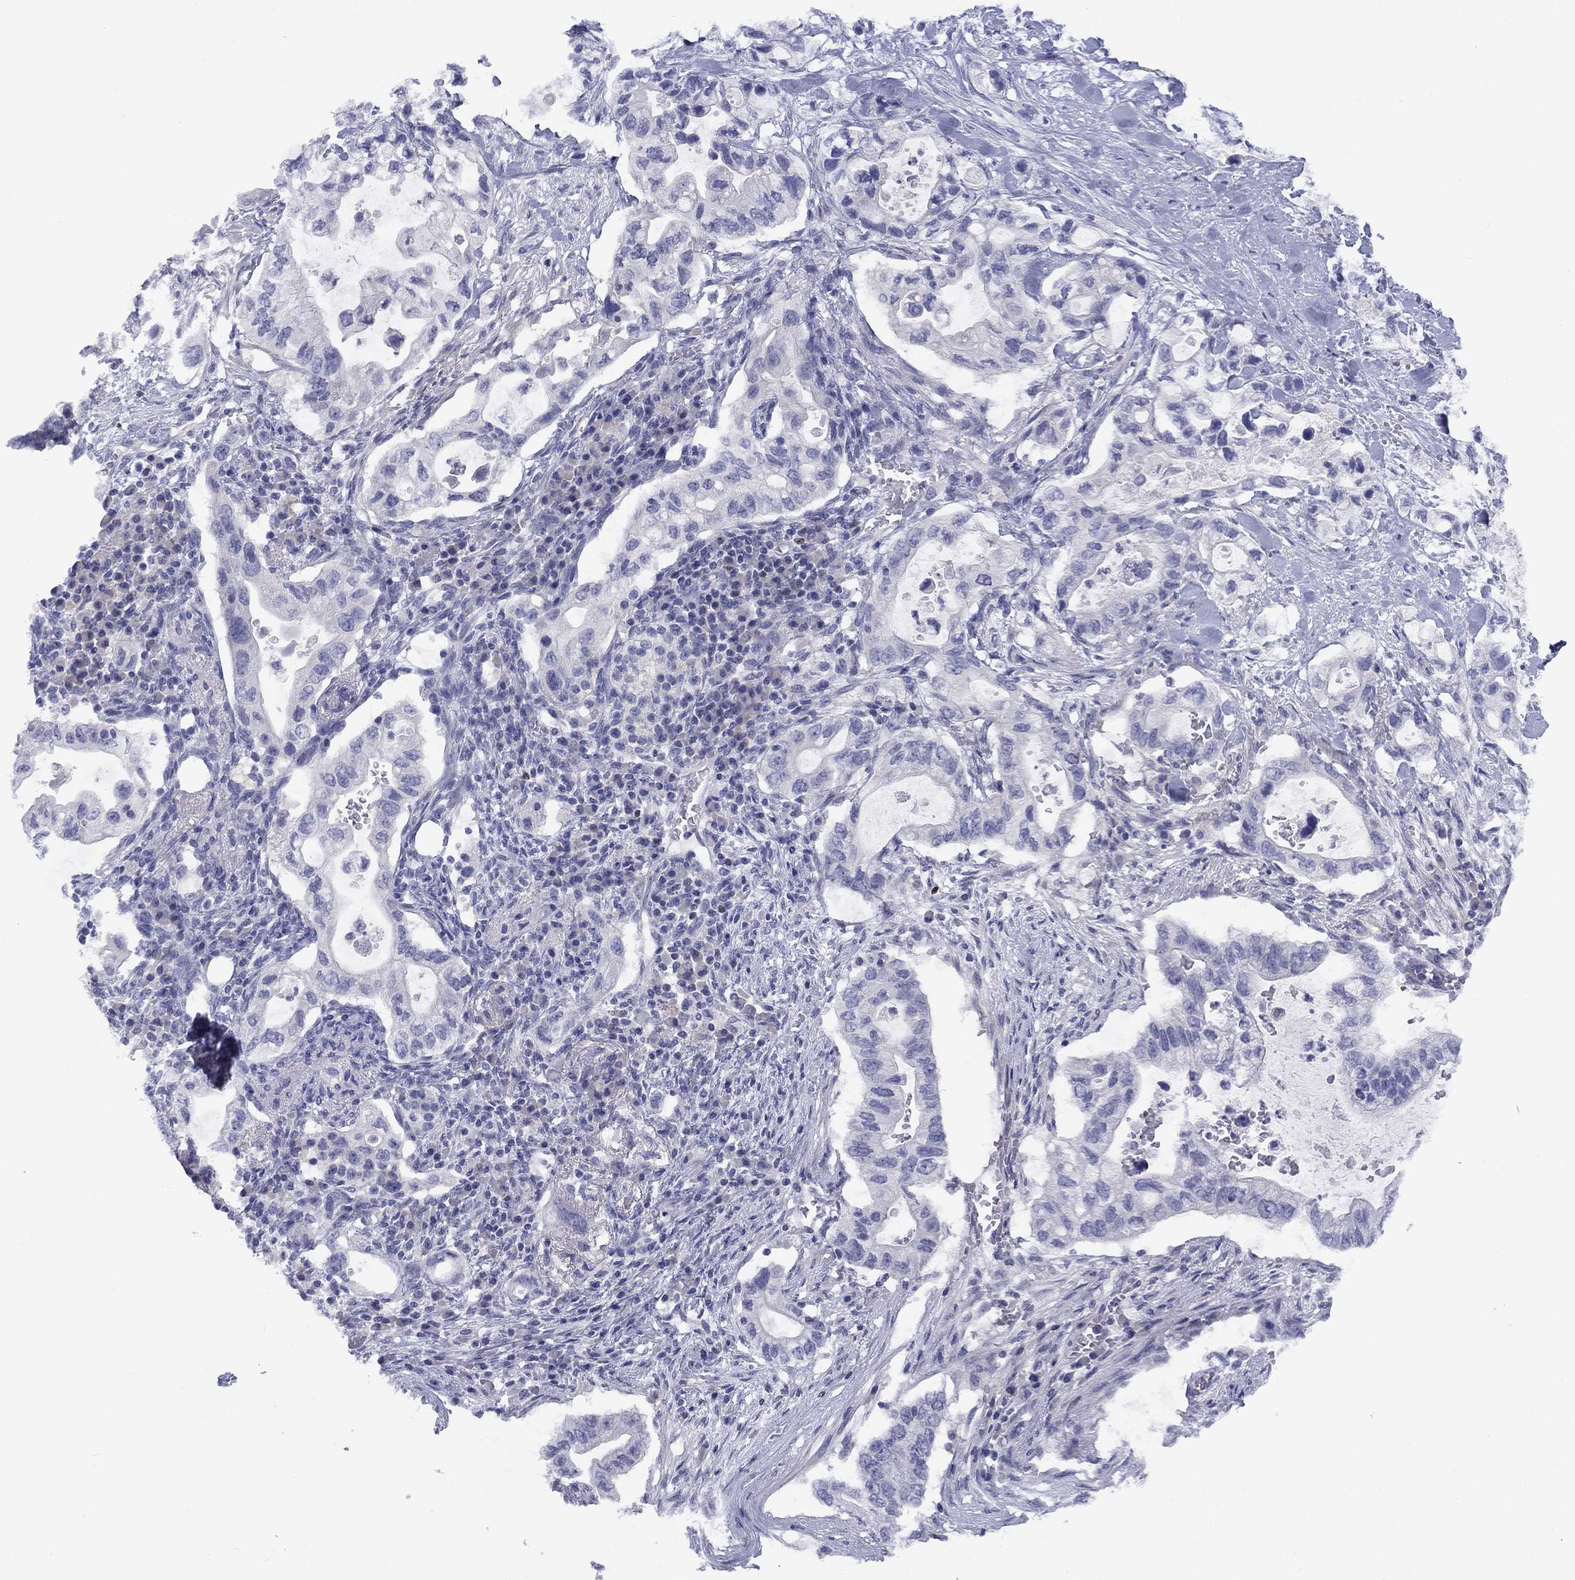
{"staining": {"intensity": "negative", "quantity": "none", "location": "none"}, "tissue": "pancreatic cancer", "cell_type": "Tumor cells", "image_type": "cancer", "snomed": [{"axis": "morphology", "description": "Adenocarcinoma, NOS"}, {"axis": "topography", "description": "Pancreas"}], "caption": "This micrograph is of adenocarcinoma (pancreatic) stained with immunohistochemistry (IHC) to label a protein in brown with the nuclei are counter-stained blue. There is no staining in tumor cells.", "gene": "CACNA1A", "patient": {"sex": "female", "age": 72}}